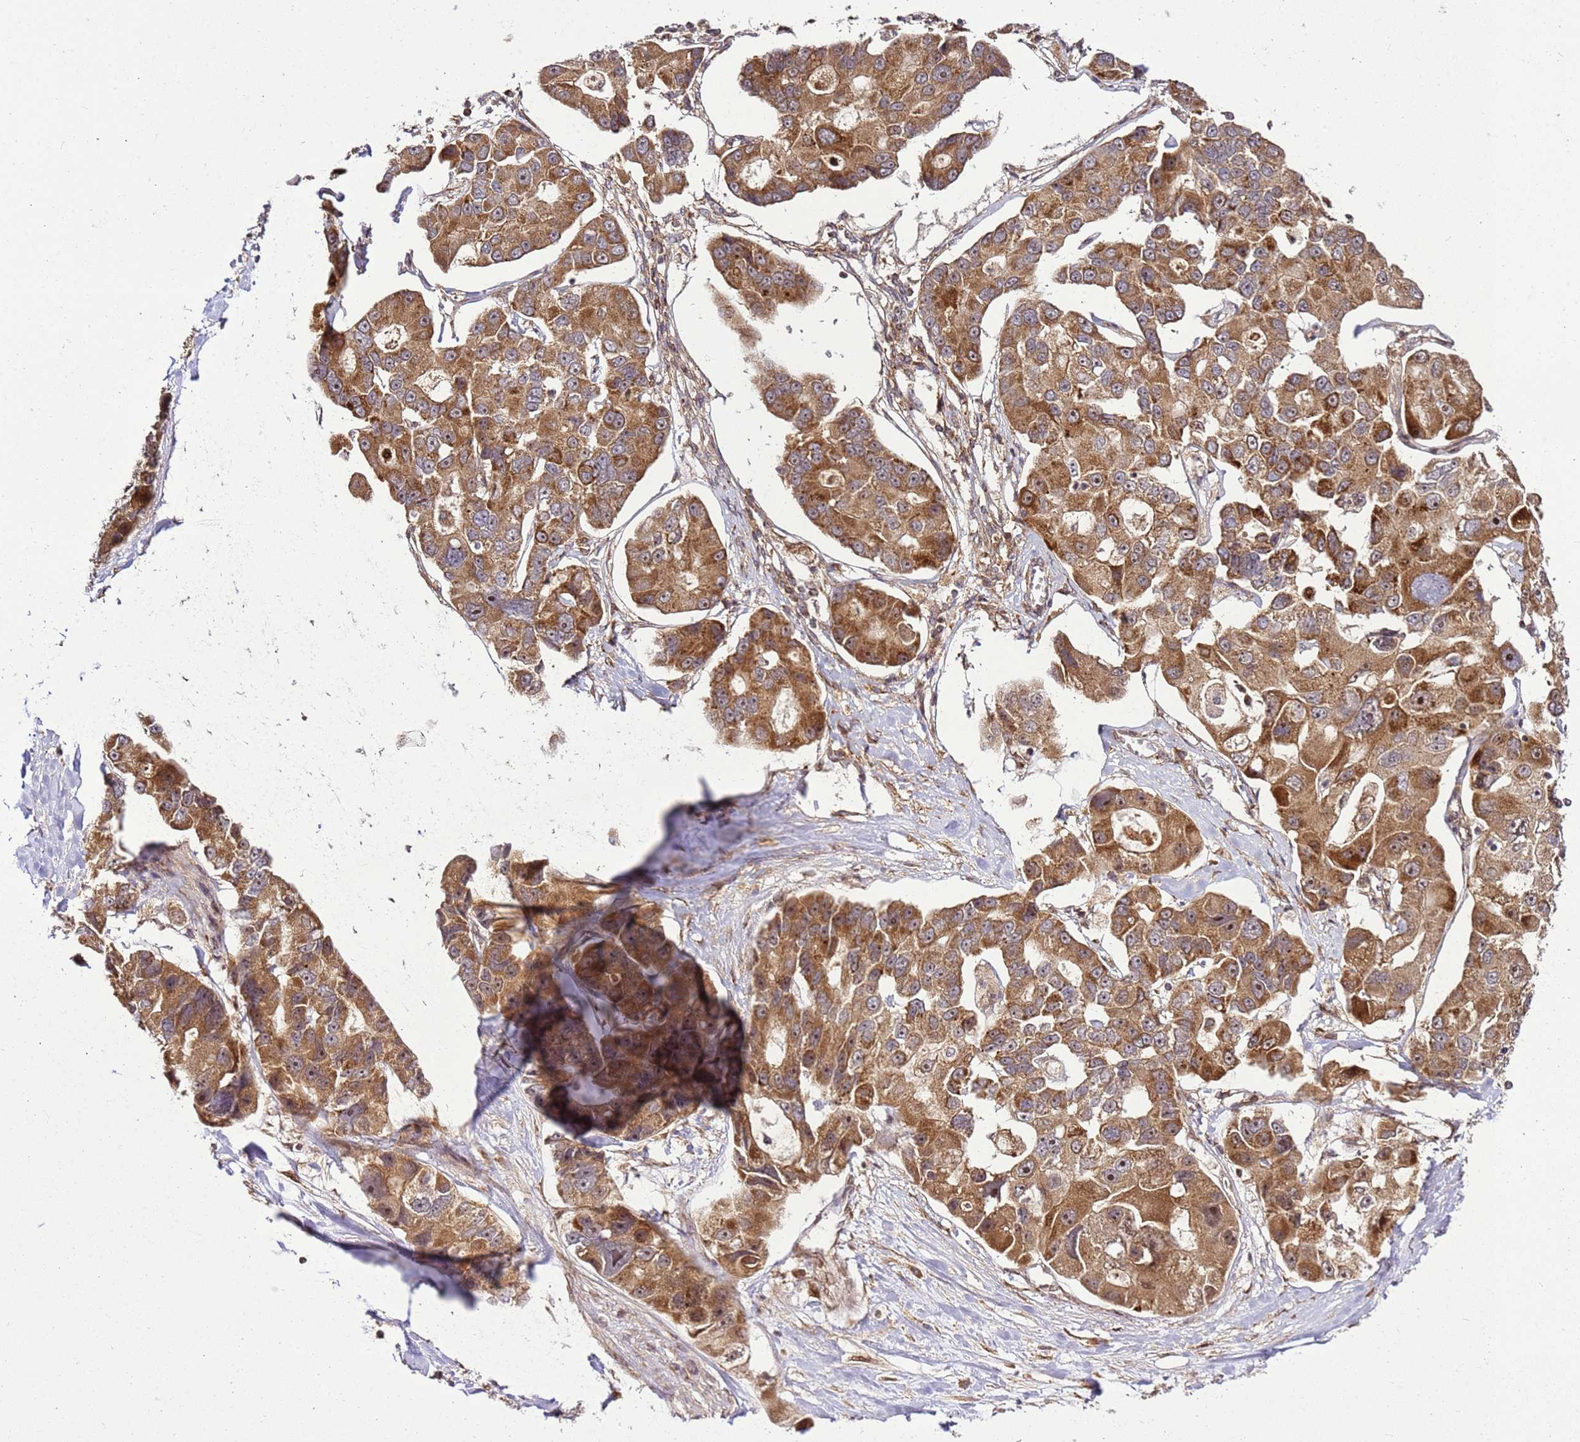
{"staining": {"intensity": "moderate", "quantity": ">75%", "location": "cytoplasmic/membranous"}, "tissue": "lung cancer", "cell_type": "Tumor cells", "image_type": "cancer", "snomed": [{"axis": "morphology", "description": "Adenocarcinoma, NOS"}, {"axis": "topography", "description": "Lung"}], "caption": "Immunohistochemical staining of human lung cancer (adenocarcinoma) reveals medium levels of moderate cytoplasmic/membranous expression in about >75% of tumor cells.", "gene": "RASA3", "patient": {"sex": "female", "age": 54}}